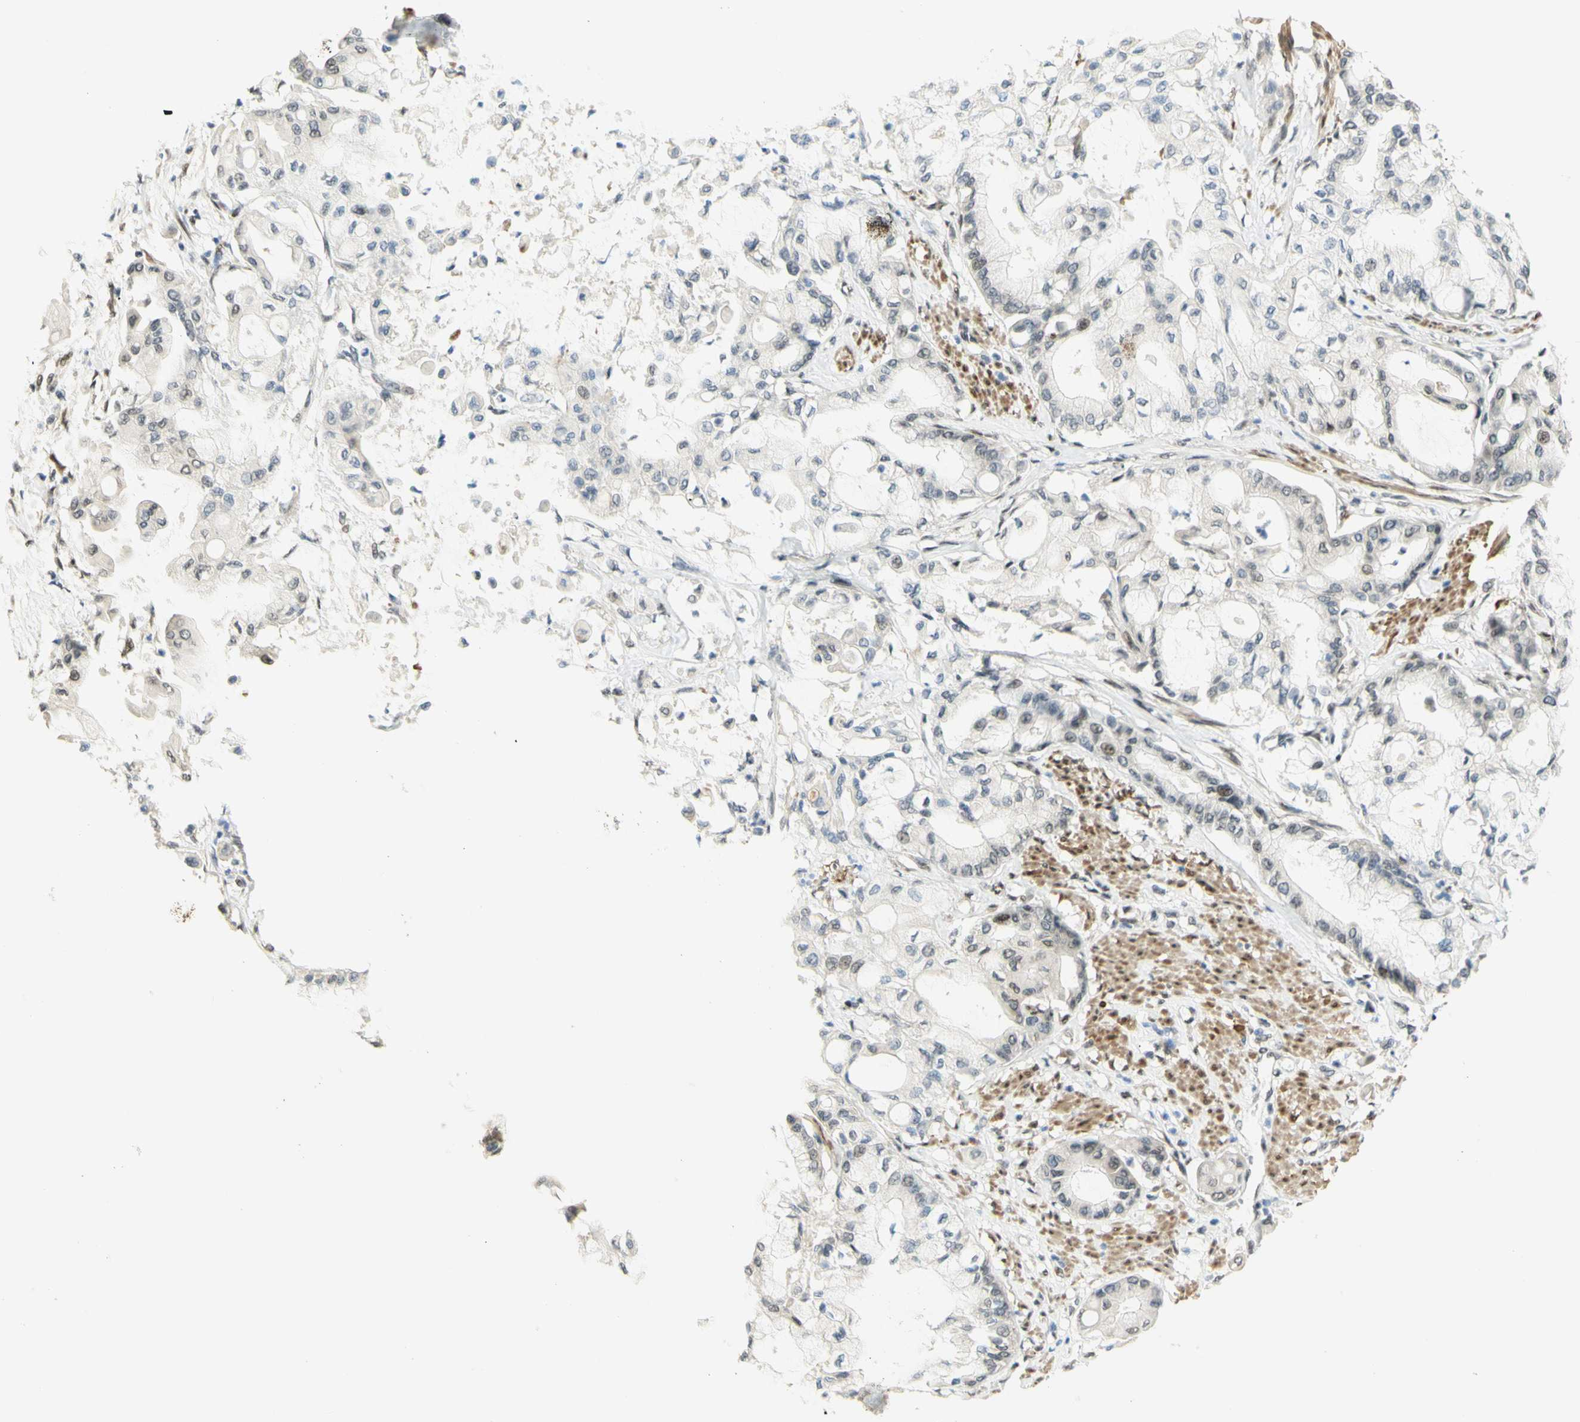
{"staining": {"intensity": "weak", "quantity": ">75%", "location": "nuclear"}, "tissue": "pancreatic cancer", "cell_type": "Tumor cells", "image_type": "cancer", "snomed": [{"axis": "morphology", "description": "Adenocarcinoma, NOS"}, {"axis": "morphology", "description": "Adenocarcinoma, metastatic, NOS"}, {"axis": "topography", "description": "Lymph node"}, {"axis": "topography", "description": "Pancreas"}, {"axis": "topography", "description": "Duodenum"}], "caption": "Tumor cells display low levels of weak nuclear expression in about >75% of cells in human metastatic adenocarcinoma (pancreatic).", "gene": "DDX1", "patient": {"sex": "female", "age": 64}}